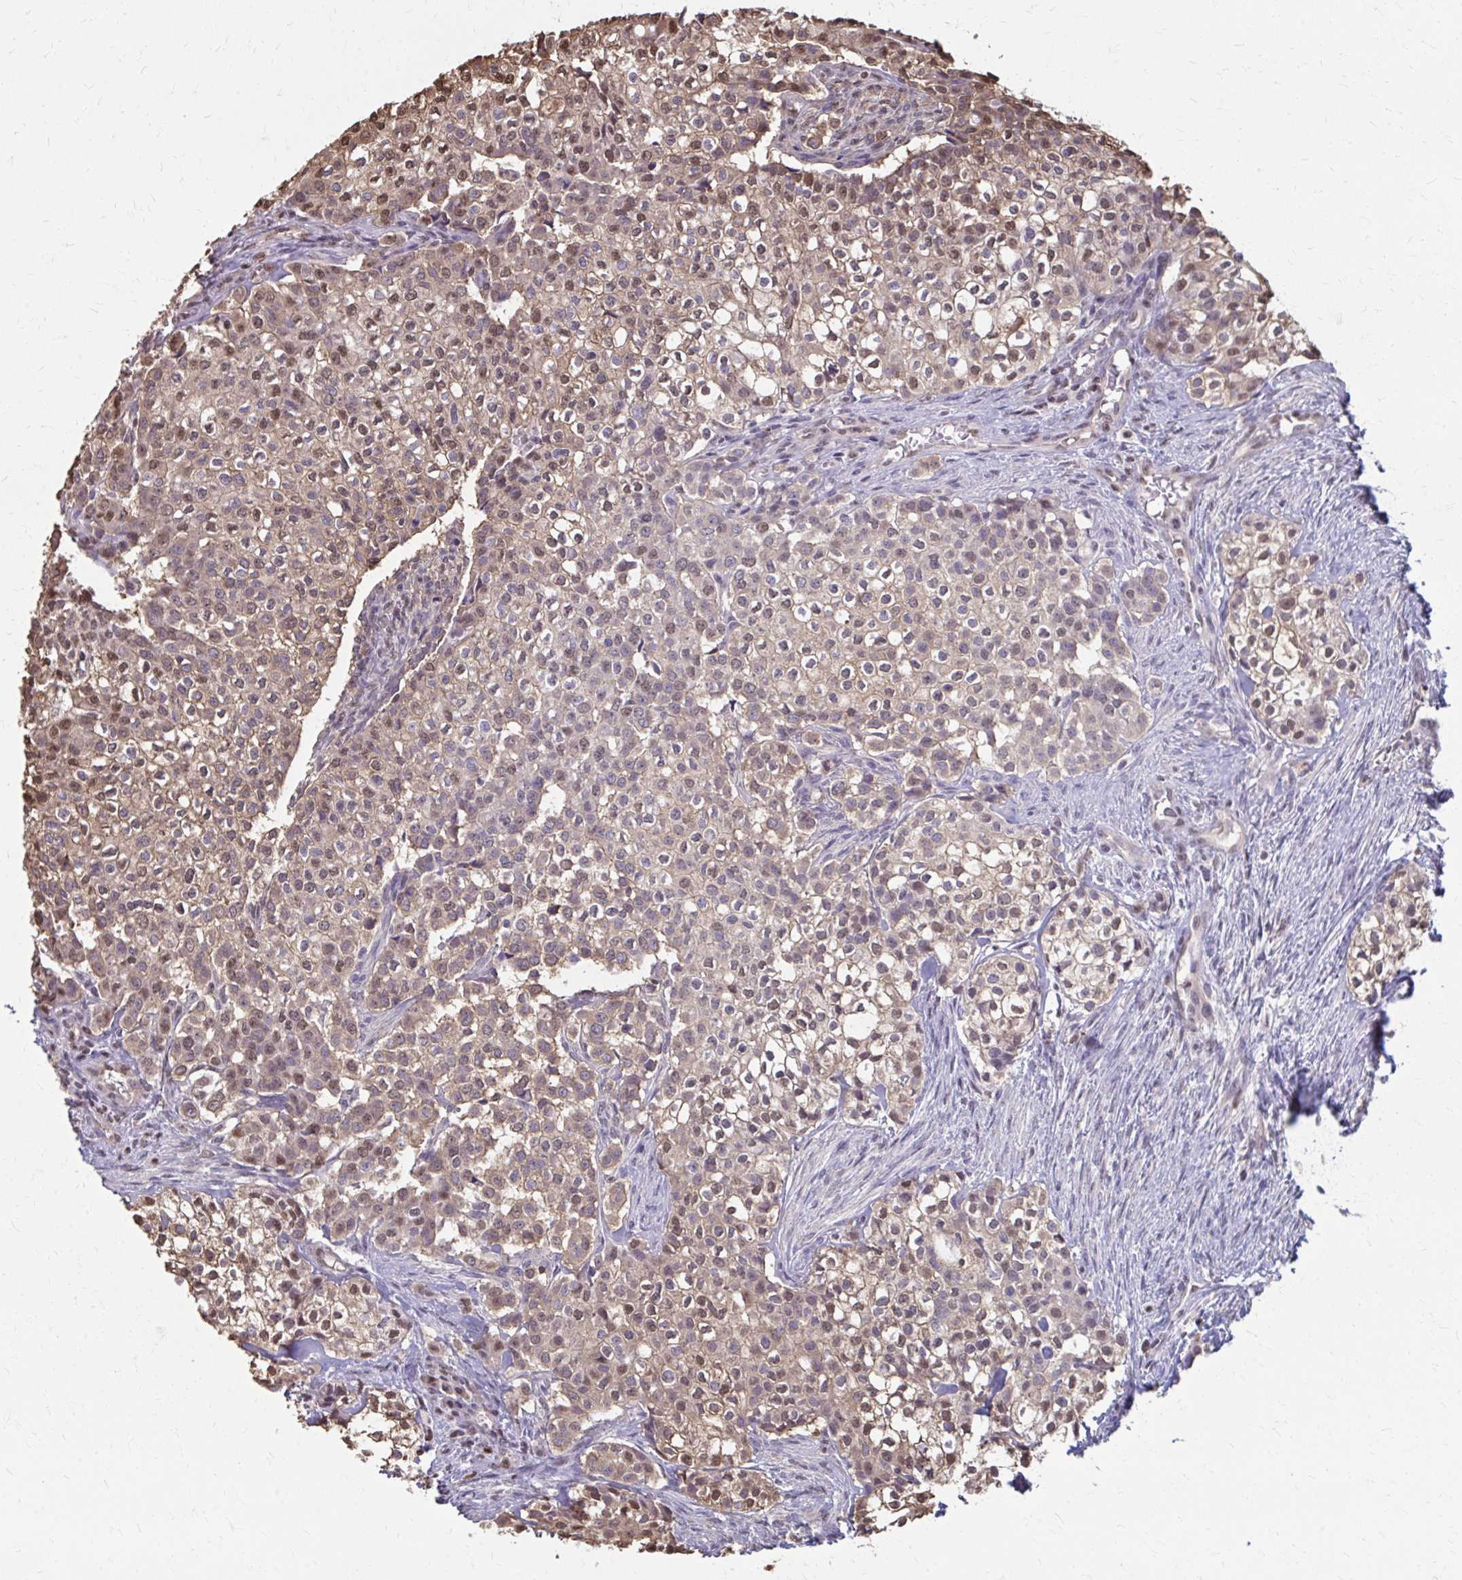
{"staining": {"intensity": "moderate", "quantity": "25%-75%", "location": "nuclear"}, "tissue": "head and neck cancer", "cell_type": "Tumor cells", "image_type": "cancer", "snomed": [{"axis": "morphology", "description": "Adenocarcinoma, NOS"}, {"axis": "topography", "description": "Head-Neck"}], "caption": "There is medium levels of moderate nuclear expression in tumor cells of adenocarcinoma (head and neck), as demonstrated by immunohistochemical staining (brown color).", "gene": "ING4", "patient": {"sex": "male", "age": 81}}